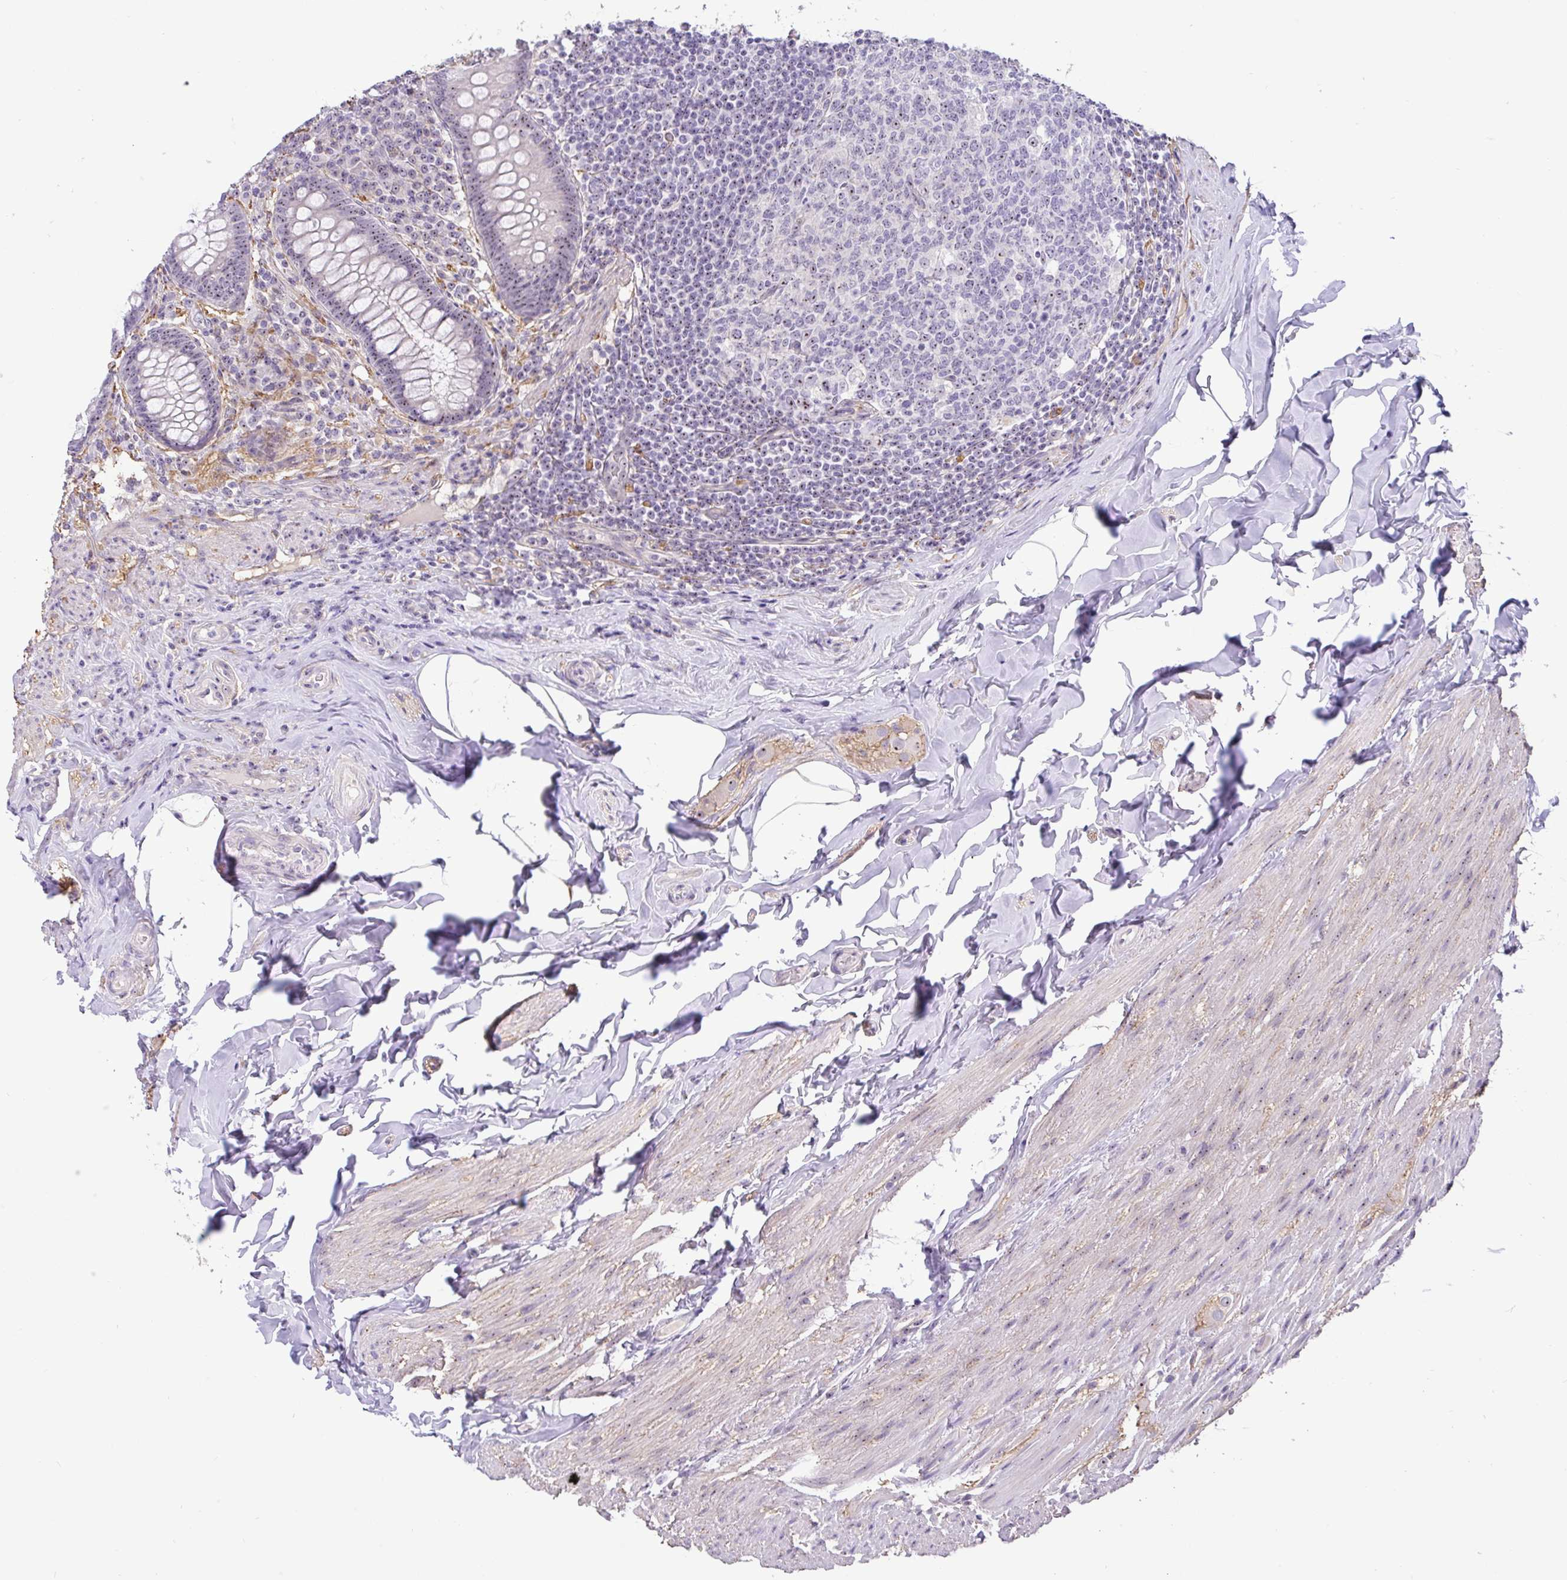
{"staining": {"intensity": "moderate", "quantity": "25%-75%", "location": "nuclear"}, "tissue": "appendix", "cell_type": "Glandular cells", "image_type": "normal", "snomed": [{"axis": "morphology", "description": "Normal tissue, NOS"}, {"axis": "topography", "description": "Appendix"}], "caption": "A medium amount of moderate nuclear expression is present in about 25%-75% of glandular cells in benign appendix. (DAB IHC with brightfield microscopy, high magnification).", "gene": "MXRA8", "patient": {"sex": "male", "age": 71}}